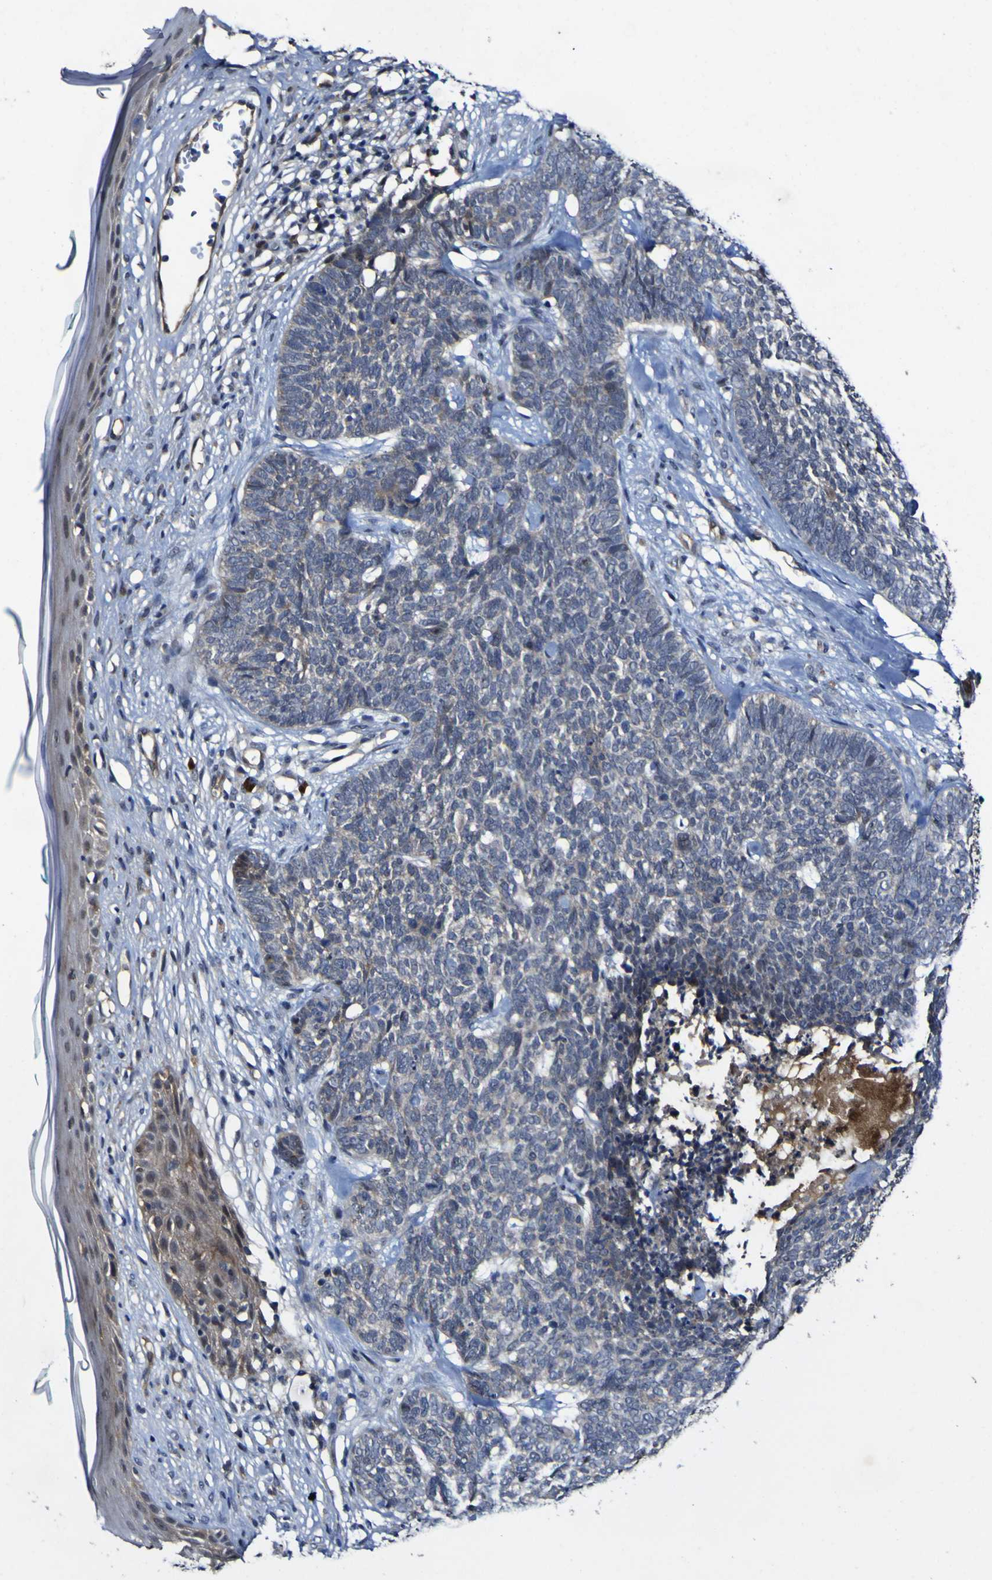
{"staining": {"intensity": "negative", "quantity": "none", "location": "none"}, "tissue": "skin cancer", "cell_type": "Tumor cells", "image_type": "cancer", "snomed": [{"axis": "morphology", "description": "Basal cell carcinoma"}, {"axis": "topography", "description": "Skin"}], "caption": "A high-resolution histopathology image shows immunohistochemistry (IHC) staining of skin cancer (basal cell carcinoma), which demonstrates no significant expression in tumor cells. The staining was performed using DAB (3,3'-diaminobenzidine) to visualize the protein expression in brown, while the nuclei were stained in blue with hematoxylin (Magnification: 20x).", "gene": "CCL2", "patient": {"sex": "female", "age": 84}}